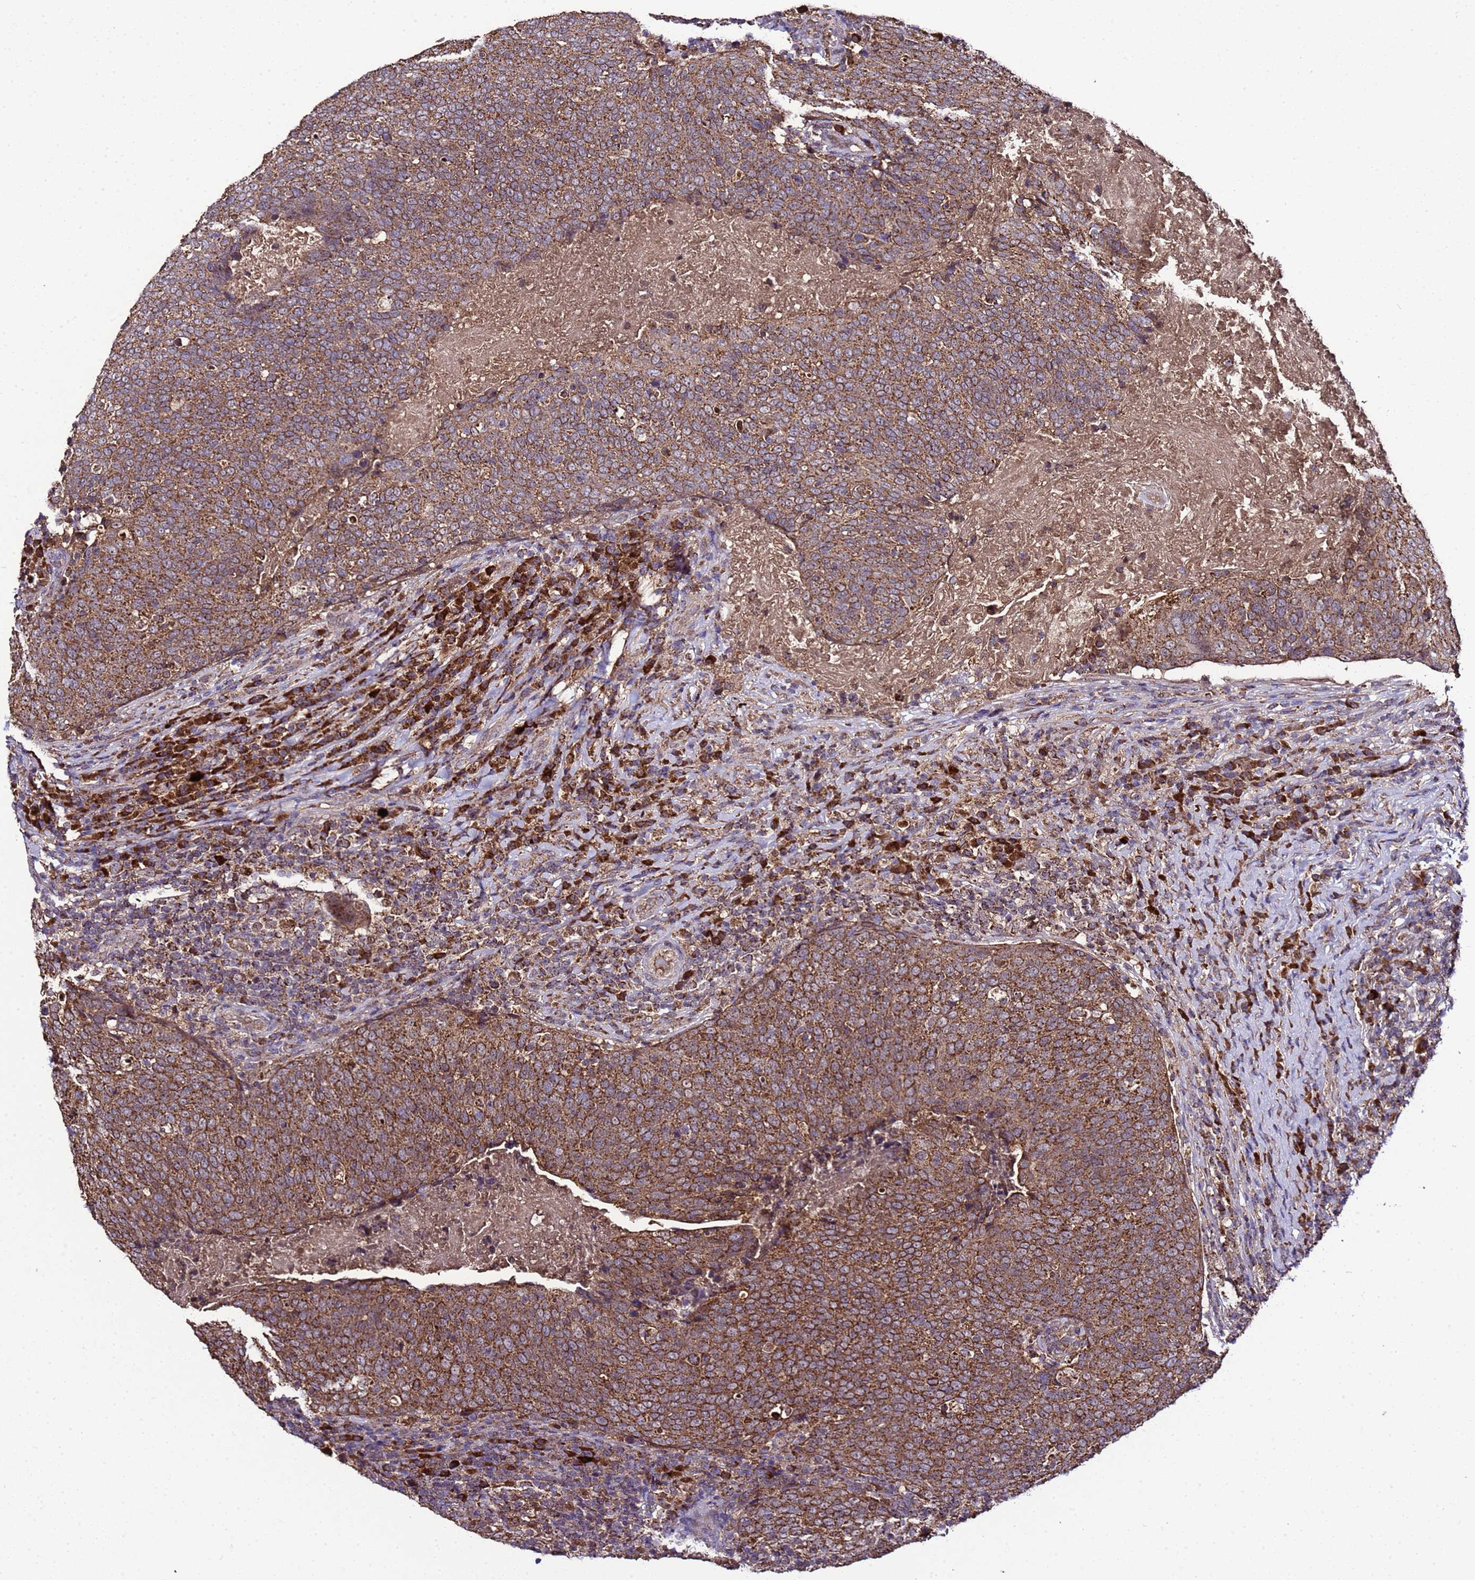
{"staining": {"intensity": "strong", "quantity": ">75%", "location": "cytoplasmic/membranous"}, "tissue": "head and neck cancer", "cell_type": "Tumor cells", "image_type": "cancer", "snomed": [{"axis": "morphology", "description": "Squamous cell carcinoma, NOS"}, {"axis": "morphology", "description": "Squamous cell carcinoma, metastatic, NOS"}, {"axis": "topography", "description": "Lymph node"}, {"axis": "topography", "description": "Head-Neck"}], "caption": "An image of human head and neck squamous cell carcinoma stained for a protein displays strong cytoplasmic/membranous brown staining in tumor cells.", "gene": "HSPBAP1", "patient": {"sex": "male", "age": 62}}